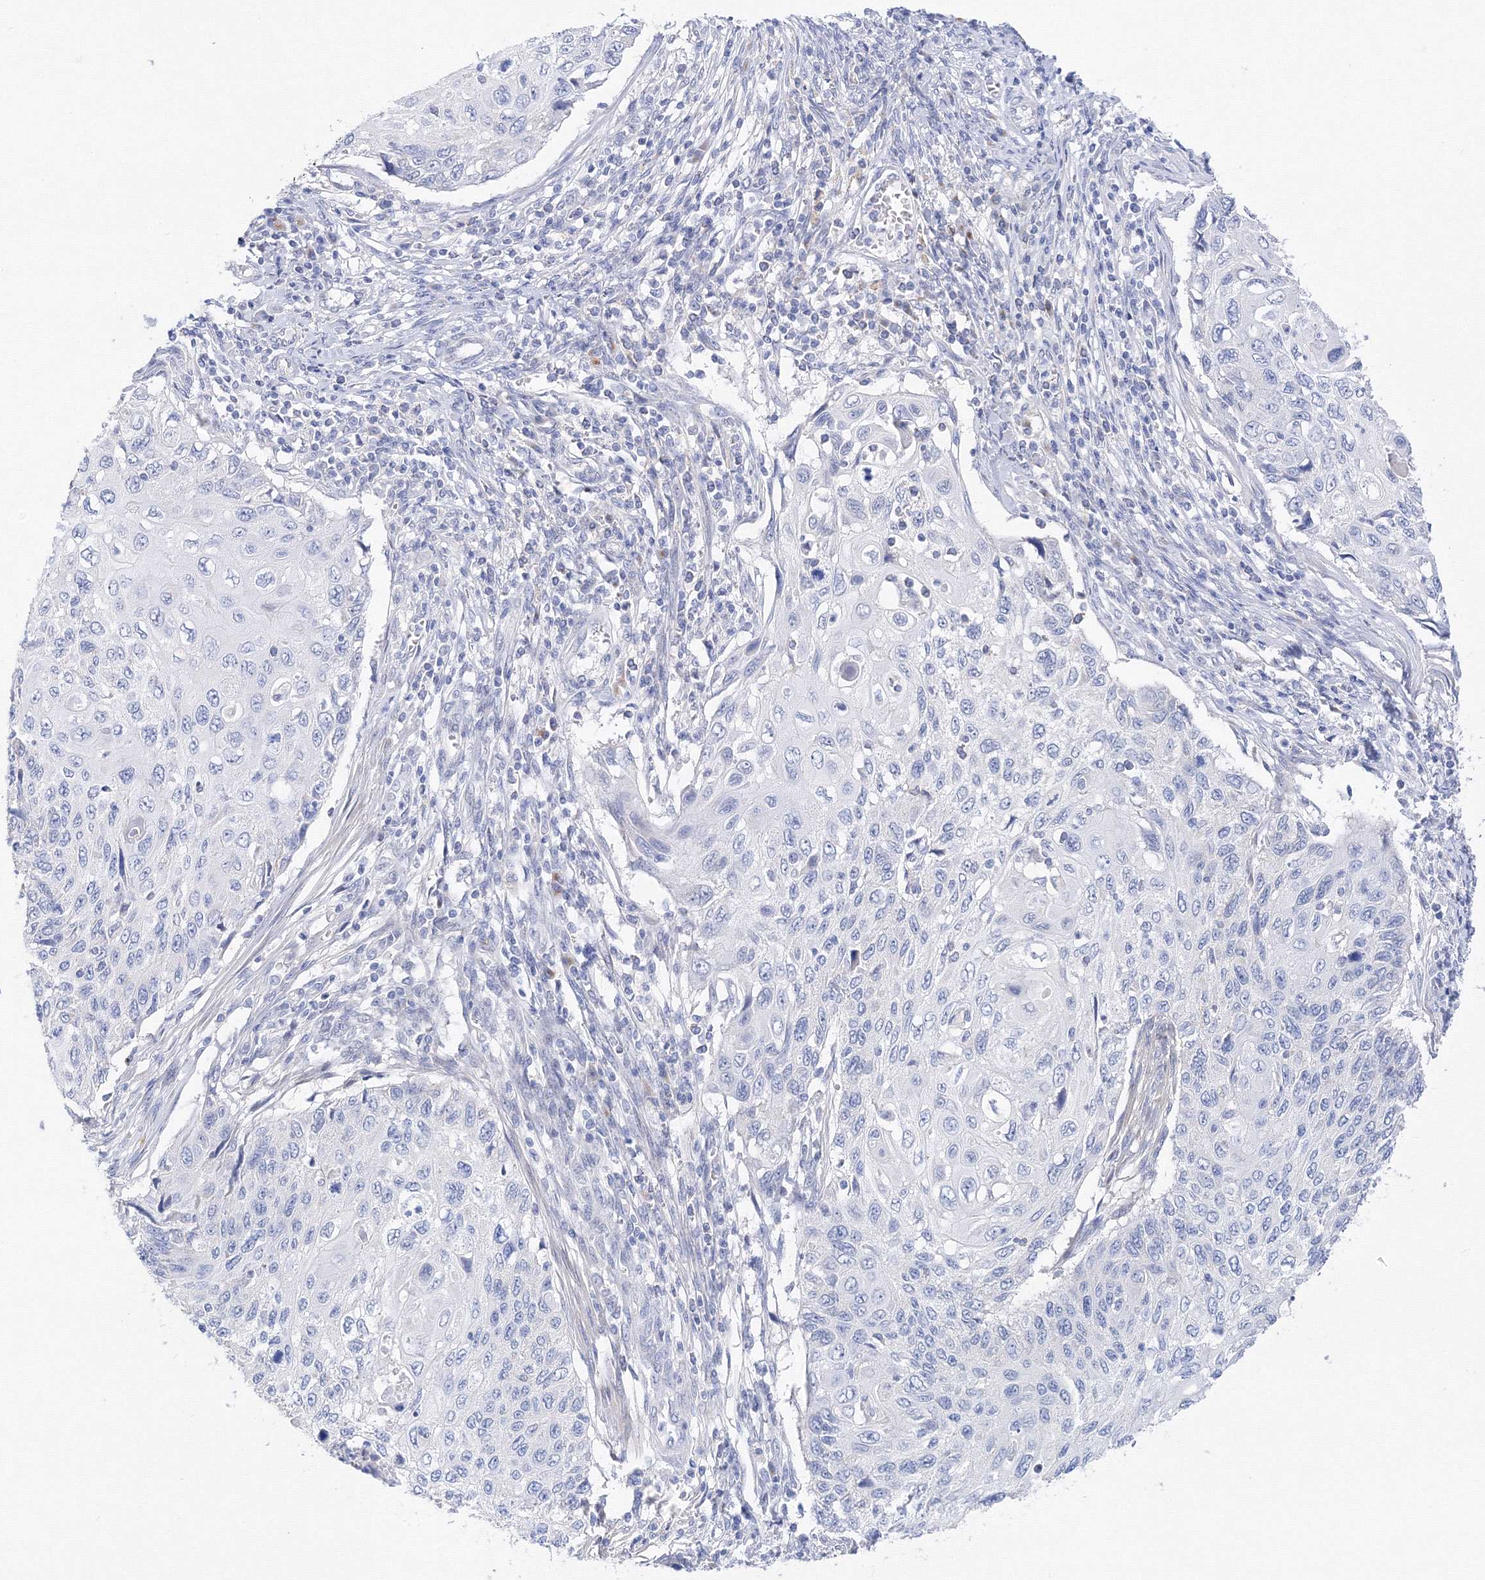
{"staining": {"intensity": "negative", "quantity": "none", "location": "none"}, "tissue": "cervical cancer", "cell_type": "Tumor cells", "image_type": "cancer", "snomed": [{"axis": "morphology", "description": "Squamous cell carcinoma, NOS"}, {"axis": "topography", "description": "Cervix"}], "caption": "Immunohistochemistry (IHC) of human cervical cancer (squamous cell carcinoma) displays no staining in tumor cells.", "gene": "TAMM41", "patient": {"sex": "female", "age": 70}}